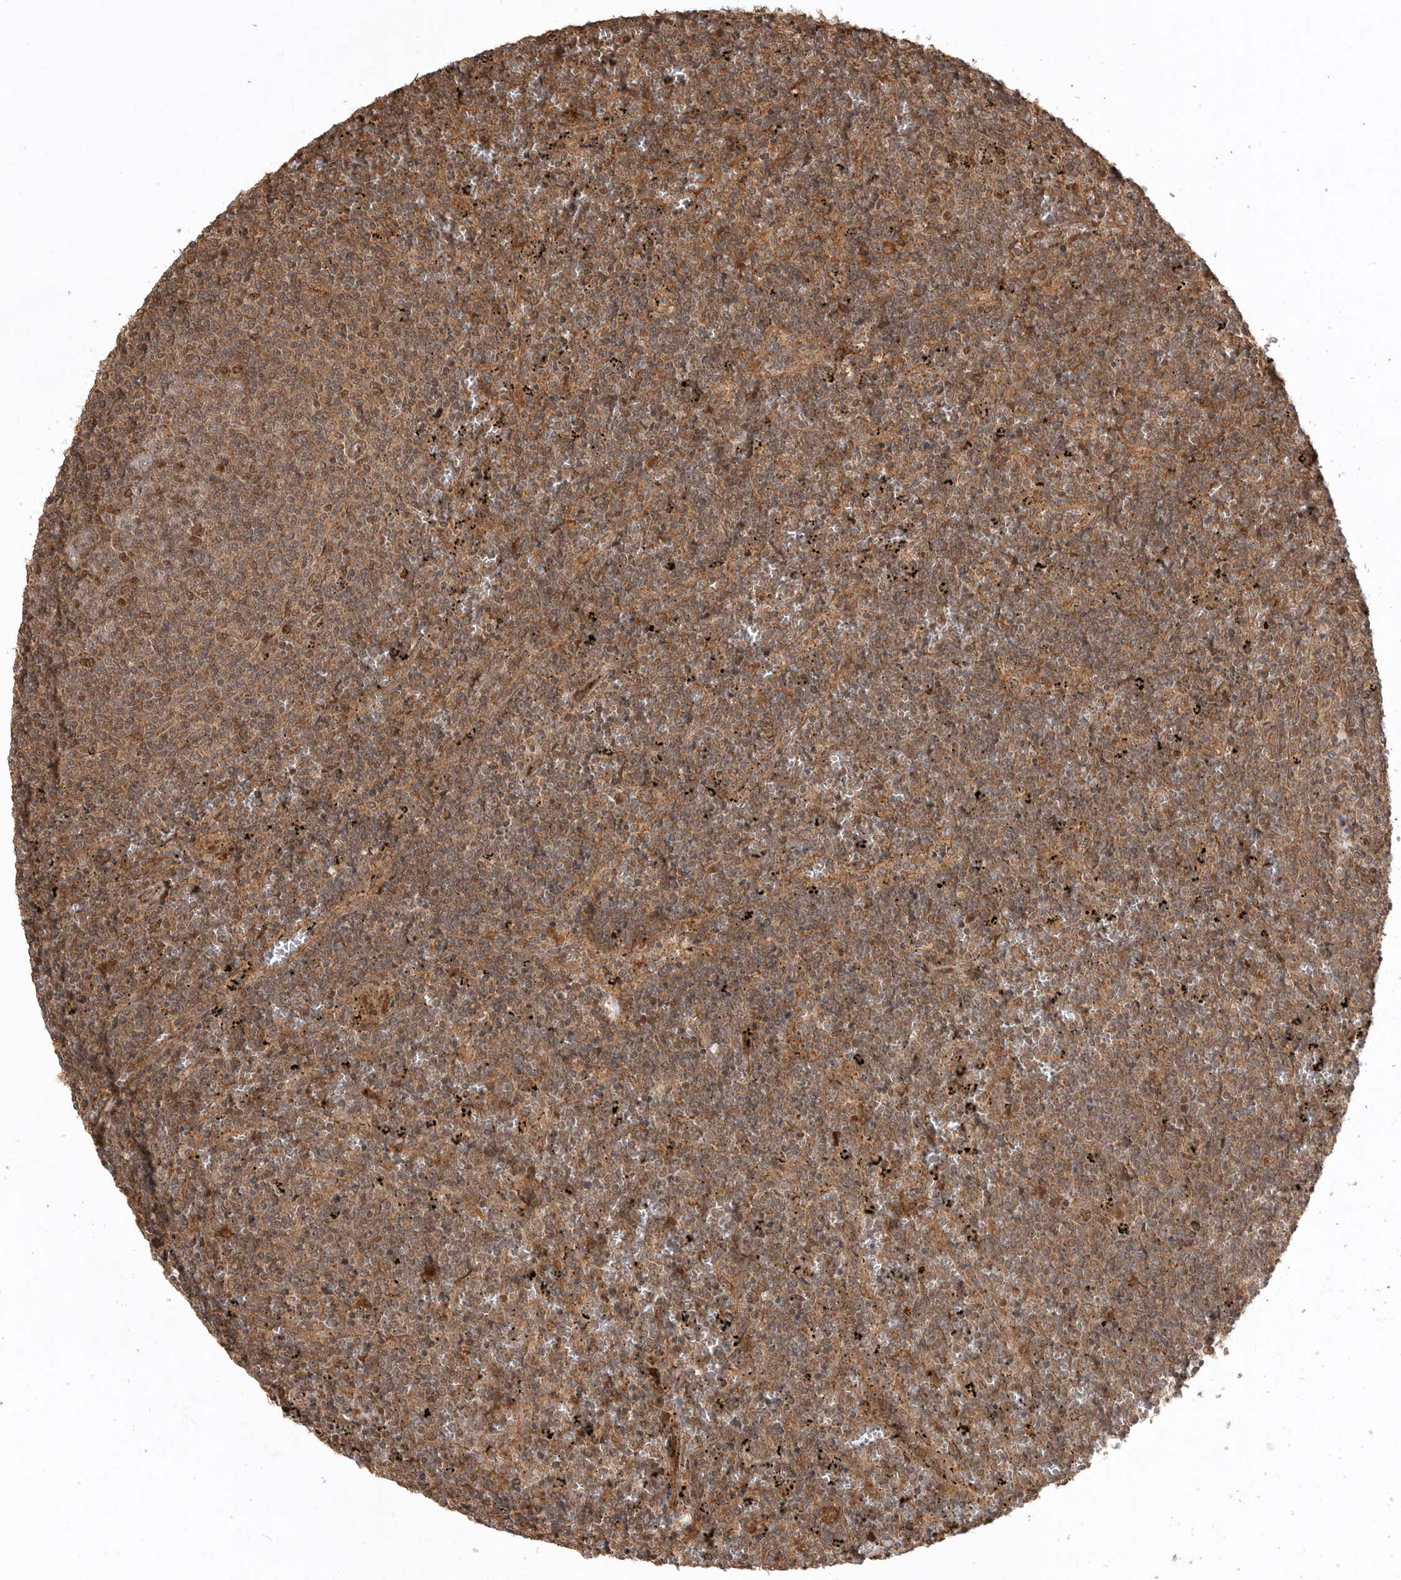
{"staining": {"intensity": "moderate", "quantity": ">75%", "location": "cytoplasmic/membranous"}, "tissue": "lymphoma", "cell_type": "Tumor cells", "image_type": "cancer", "snomed": [{"axis": "morphology", "description": "Malignant lymphoma, non-Hodgkin's type, Low grade"}, {"axis": "topography", "description": "Spleen"}], "caption": "Protein expression analysis of malignant lymphoma, non-Hodgkin's type (low-grade) reveals moderate cytoplasmic/membranous positivity in approximately >75% of tumor cells. The staining was performed using DAB to visualize the protein expression in brown, while the nuclei were stained in blue with hematoxylin (Magnification: 20x).", "gene": "BOC", "patient": {"sex": "female", "age": 50}}